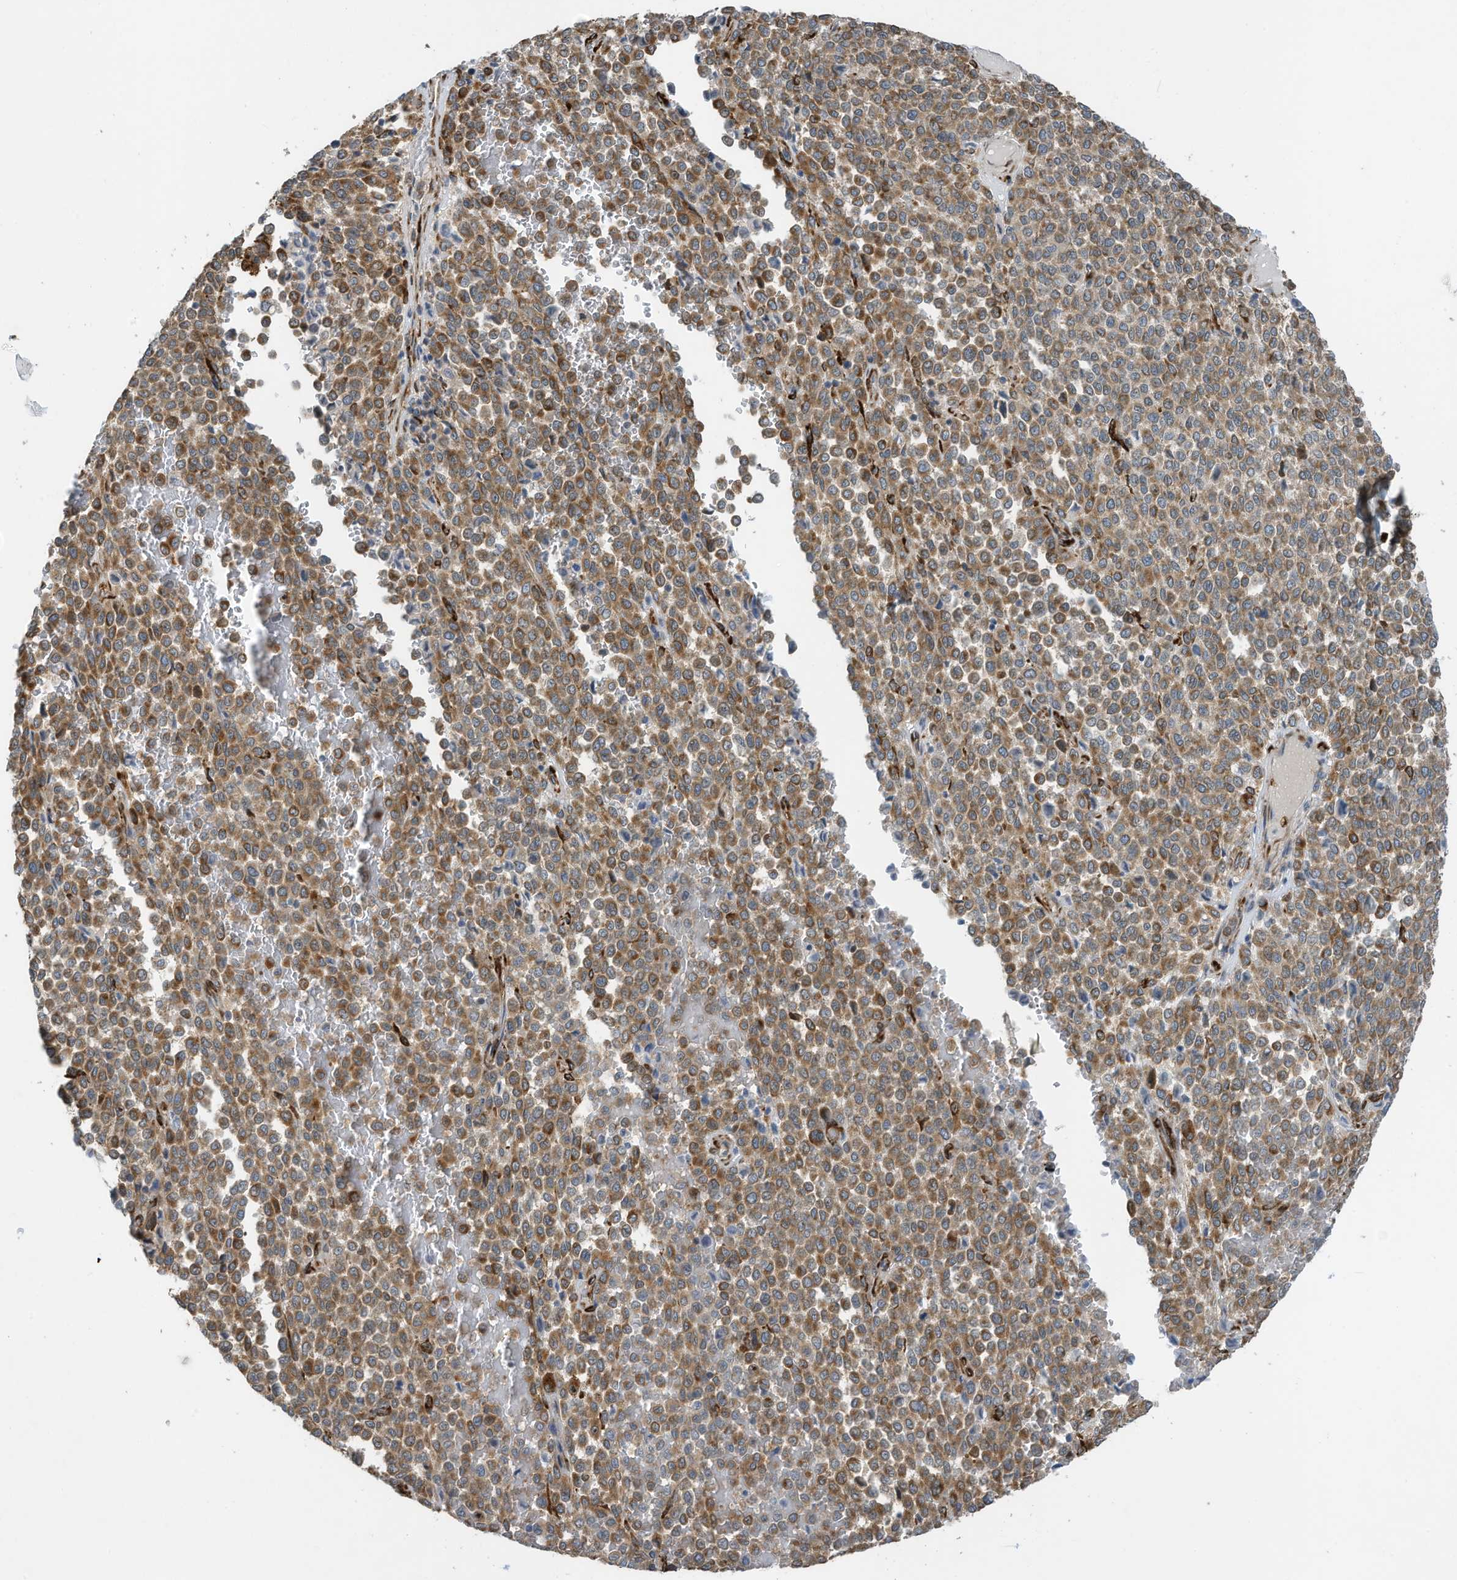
{"staining": {"intensity": "moderate", "quantity": ">75%", "location": "cytoplasmic/membranous"}, "tissue": "melanoma", "cell_type": "Tumor cells", "image_type": "cancer", "snomed": [{"axis": "morphology", "description": "Malignant melanoma, Metastatic site"}, {"axis": "topography", "description": "Pancreas"}], "caption": "Human malignant melanoma (metastatic site) stained for a protein (brown) displays moderate cytoplasmic/membranous positive staining in approximately >75% of tumor cells.", "gene": "ZBTB45", "patient": {"sex": "female", "age": 30}}